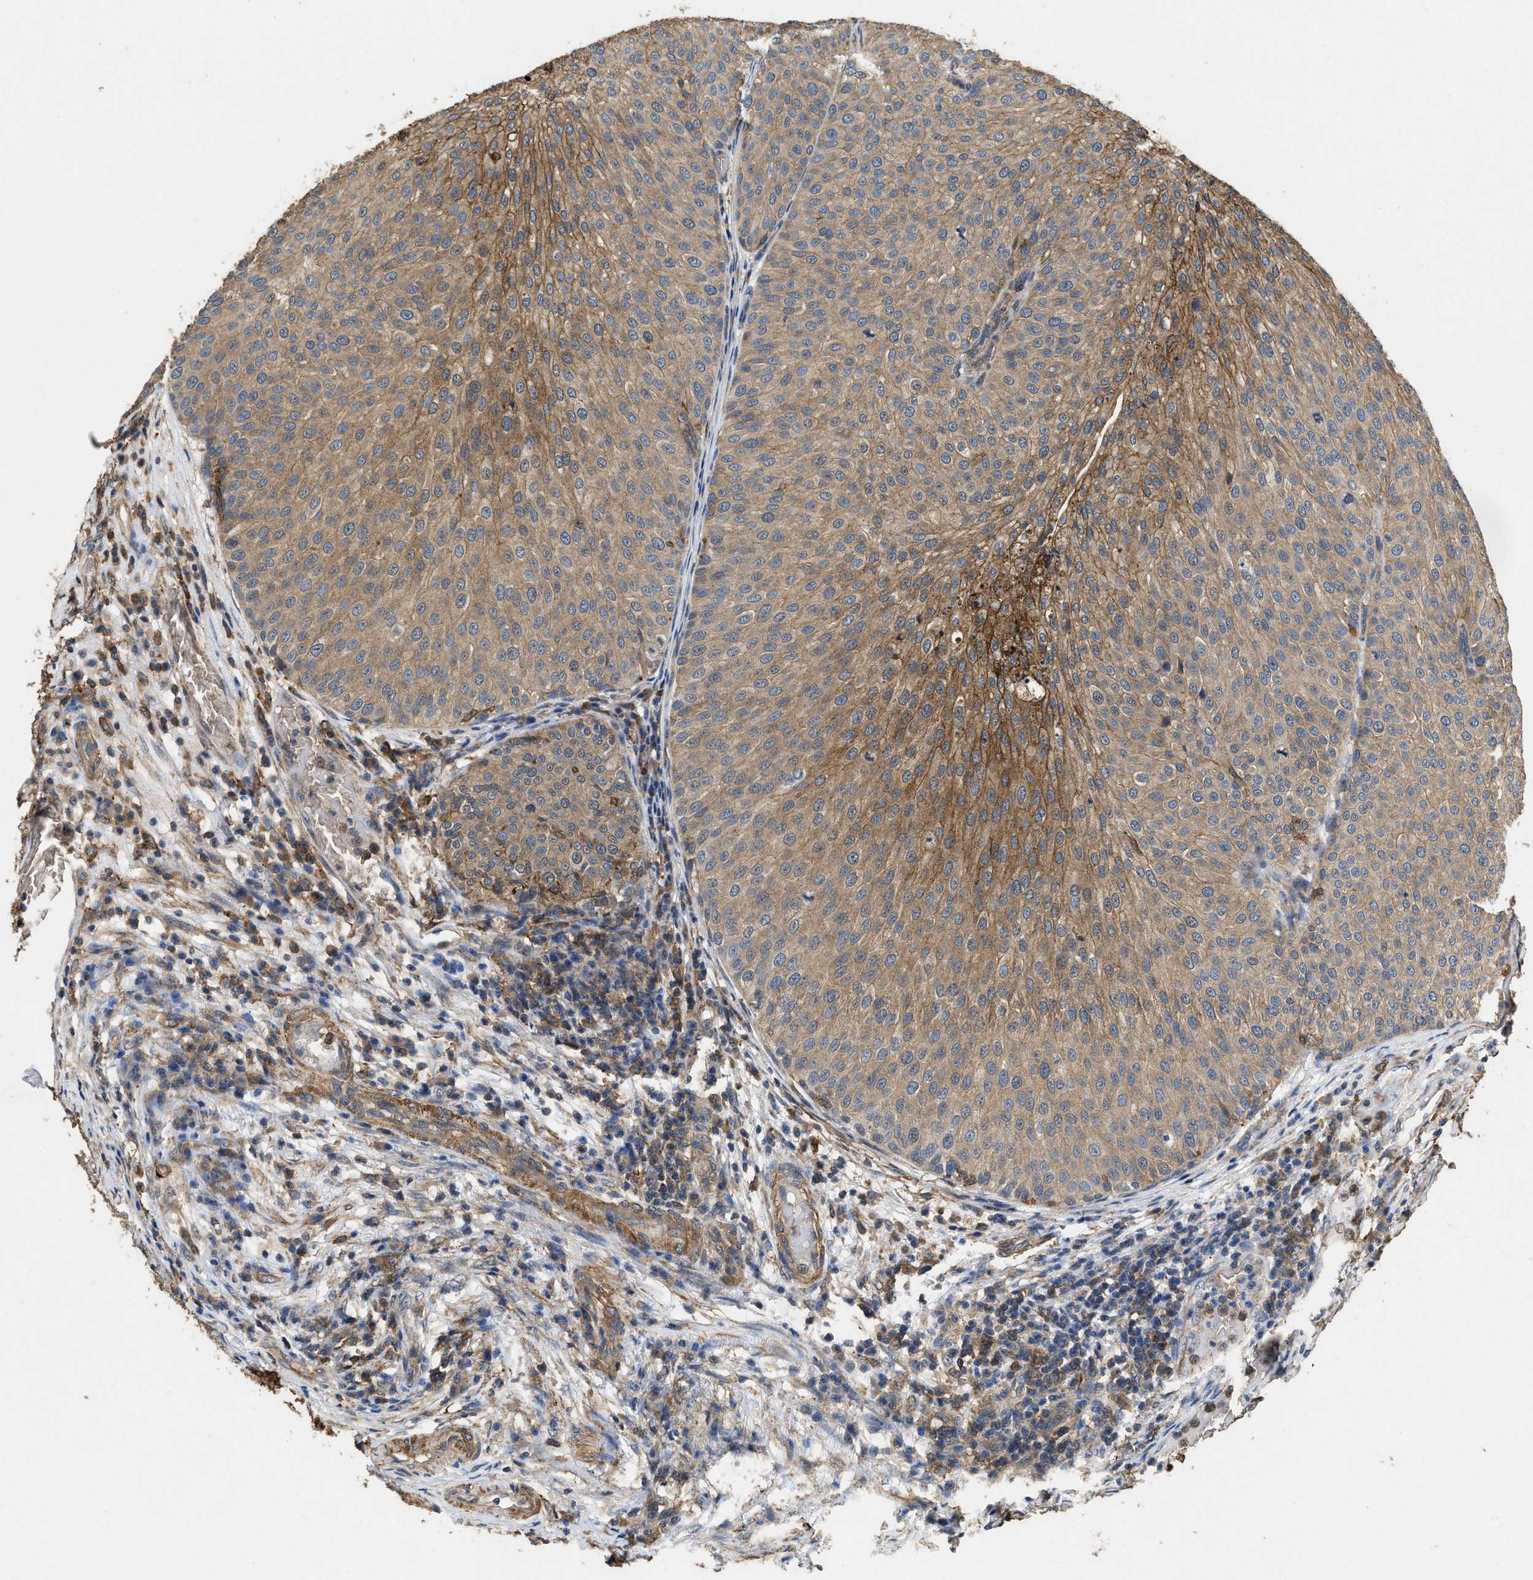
{"staining": {"intensity": "moderate", "quantity": ">75%", "location": "cytoplasmic/membranous"}, "tissue": "urothelial cancer", "cell_type": "Tumor cells", "image_type": "cancer", "snomed": [{"axis": "morphology", "description": "Urothelial carcinoma, Low grade"}, {"axis": "topography", "description": "Smooth muscle"}, {"axis": "topography", "description": "Urinary bladder"}], "caption": "Brown immunohistochemical staining in human low-grade urothelial carcinoma shows moderate cytoplasmic/membranous staining in about >75% of tumor cells. The staining was performed using DAB (3,3'-diaminobenzidine) to visualize the protein expression in brown, while the nuclei were stained in blue with hematoxylin (Magnification: 20x).", "gene": "LINGO2", "patient": {"sex": "male", "age": 60}}